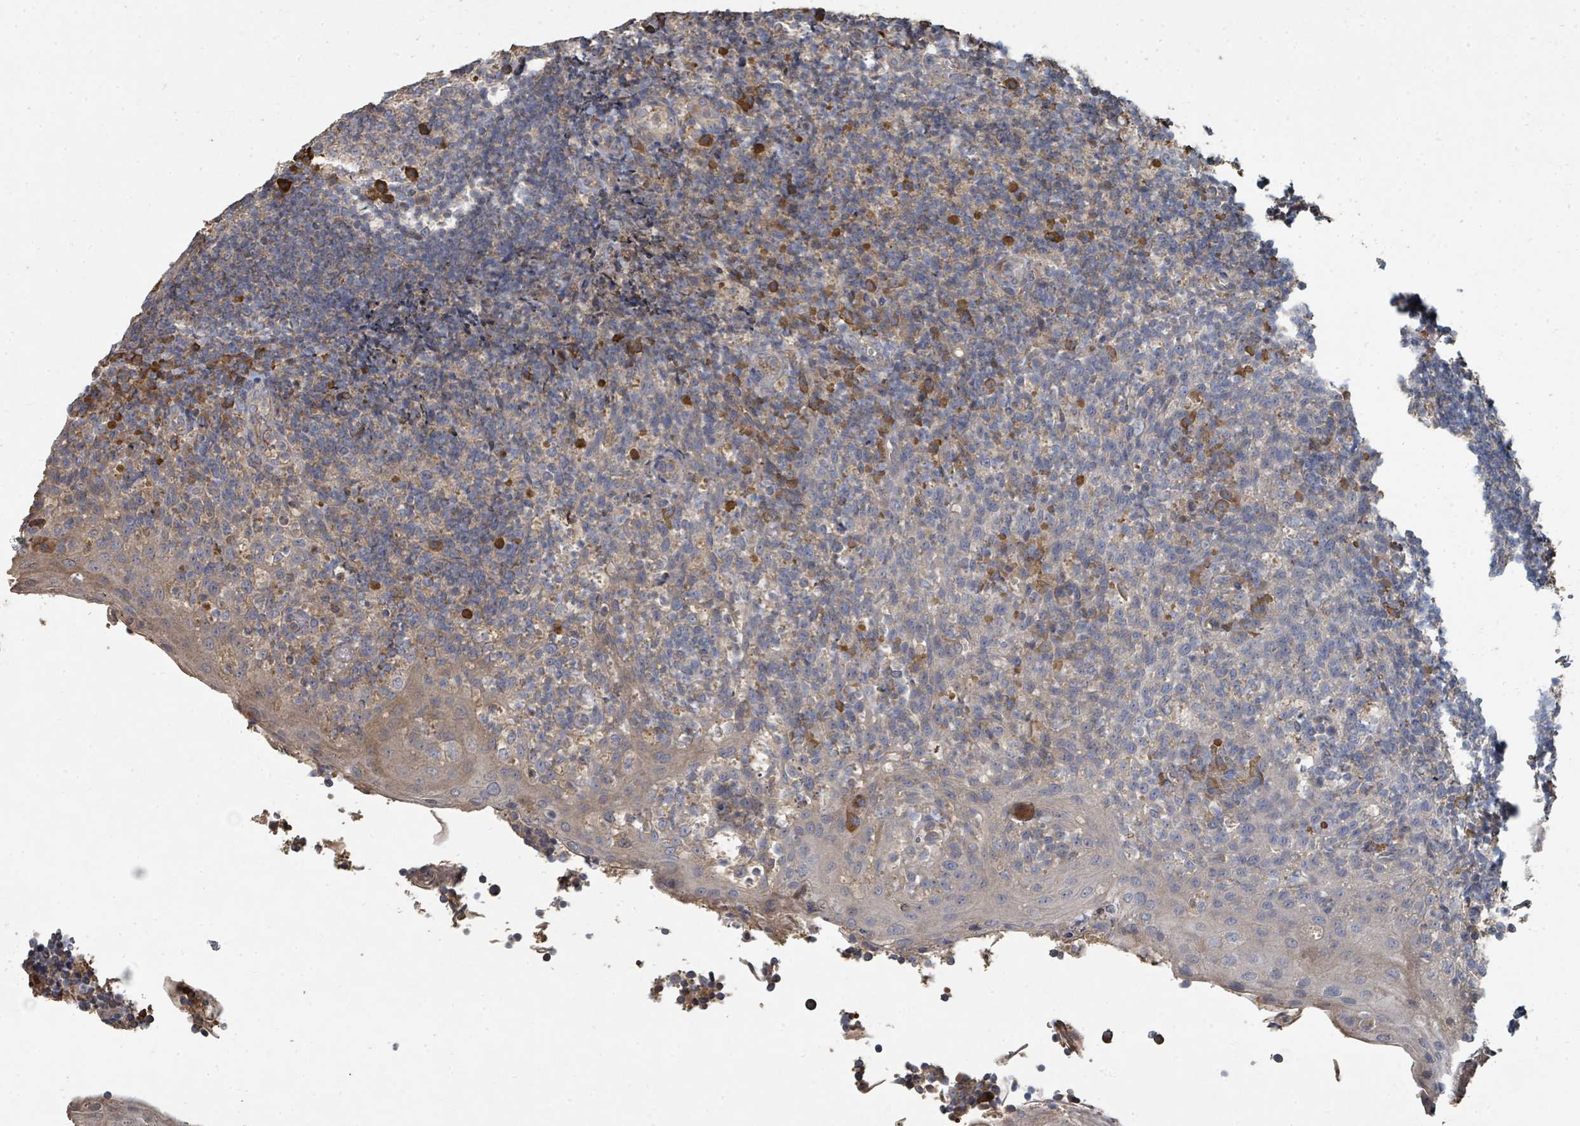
{"staining": {"intensity": "negative", "quantity": "none", "location": "none"}, "tissue": "tonsil", "cell_type": "Germinal center cells", "image_type": "normal", "snomed": [{"axis": "morphology", "description": "Normal tissue, NOS"}, {"axis": "topography", "description": "Tonsil"}], "caption": "High power microscopy histopathology image of an IHC histopathology image of unremarkable tonsil, revealing no significant expression in germinal center cells. (DAB (3,3'-diaminobenzidine) immunohistochemistry visualized using brightfield microscopy, high magnification).", "gene": "WDFY1", "patient": {"sex": "female", "age": 10}}